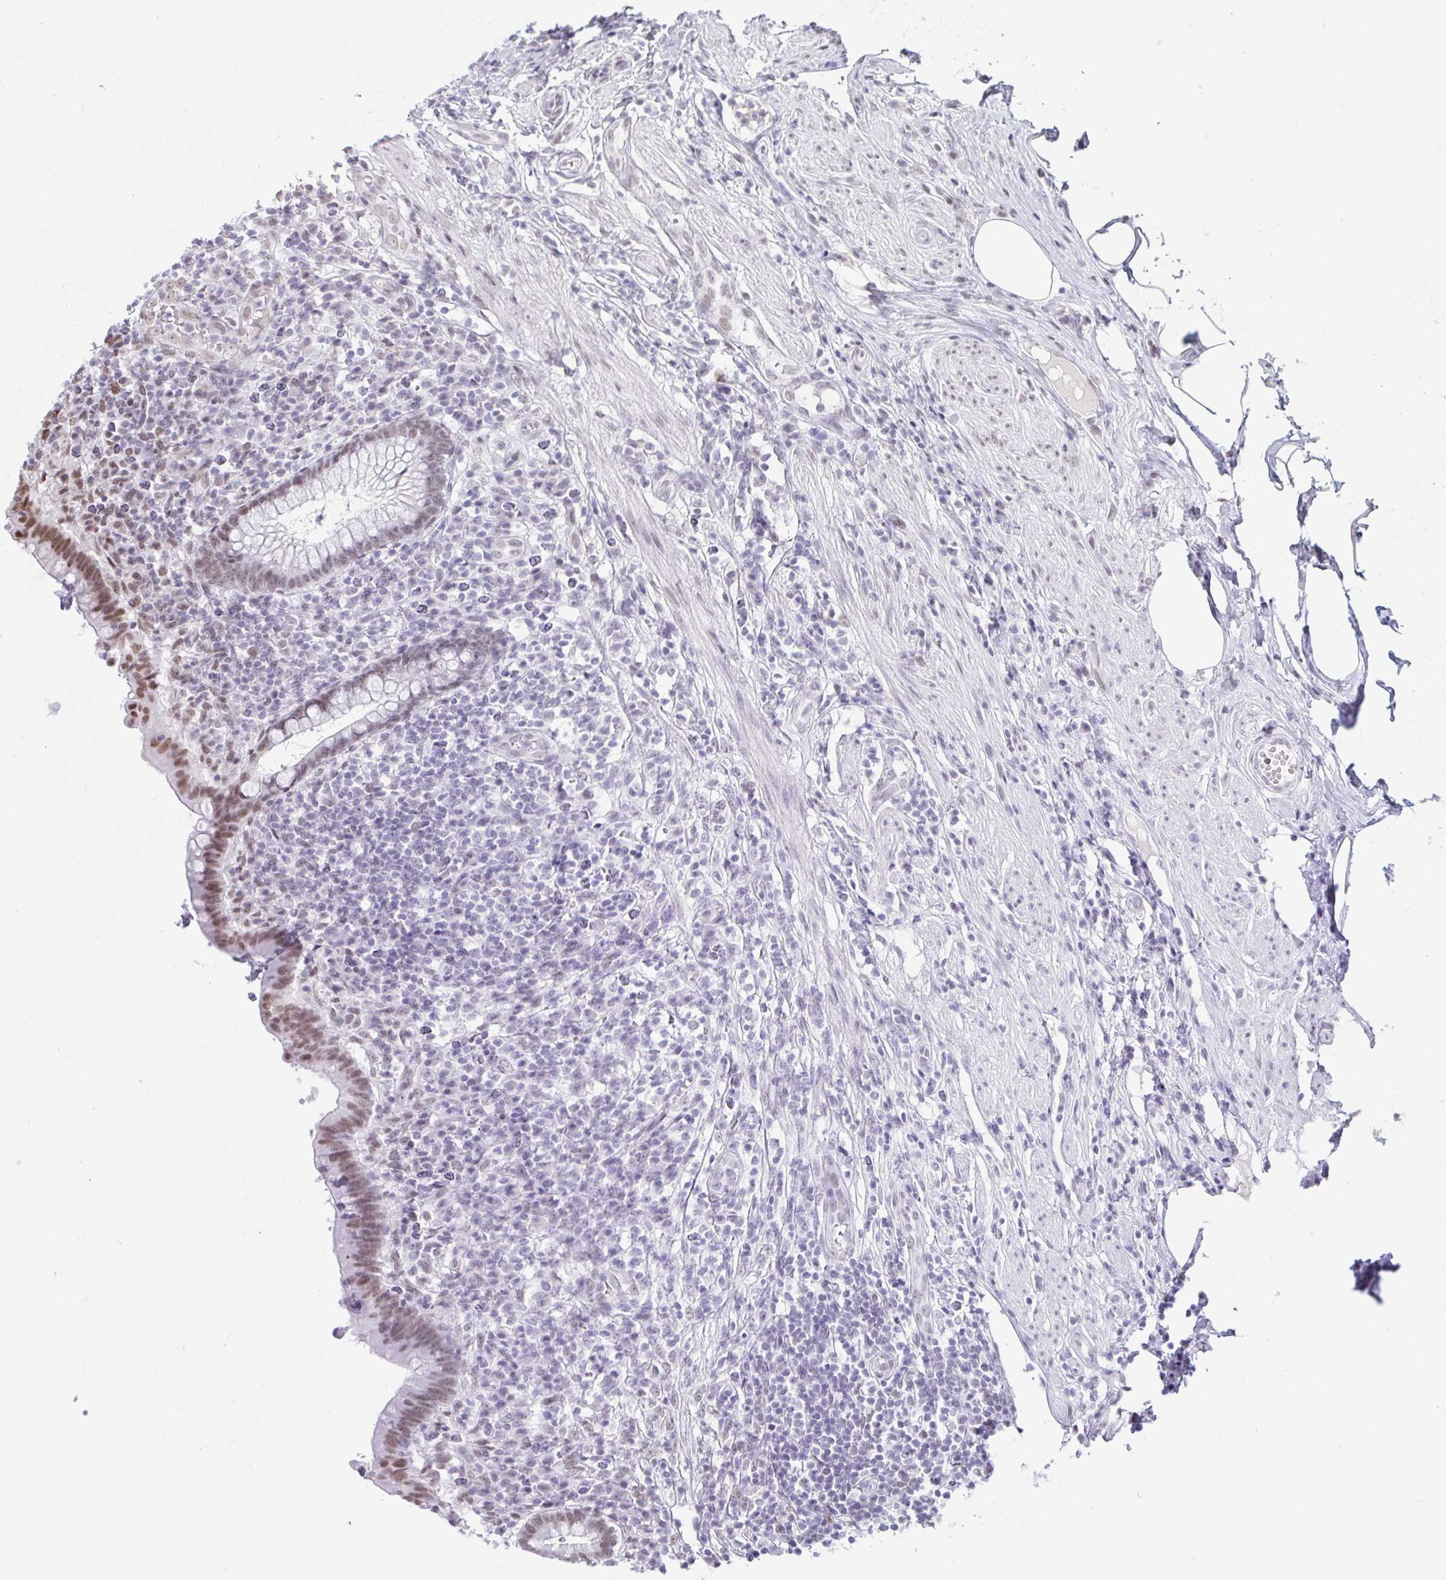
{"staining": {"intensity": "moderate", "quantity": ">75%", "location": "nuclear"}, "tissue": "appendix", "cell_type": "Glandular cells", "image_type": "normal", "snomed": [{"axis": "morphology", "description": "Normal tissue, NOS"}, {"axis": "topography", "description": "Appendix"}], "caption": "Protein analysis of normal appendix displays moderate nuclear staining in approximately >75% of glandular cells. (Brightfield microscopy of DAB IHC at high magnification).", "gene": "CBFA2T2", "patient": {"sex": "female", "age": 56}}